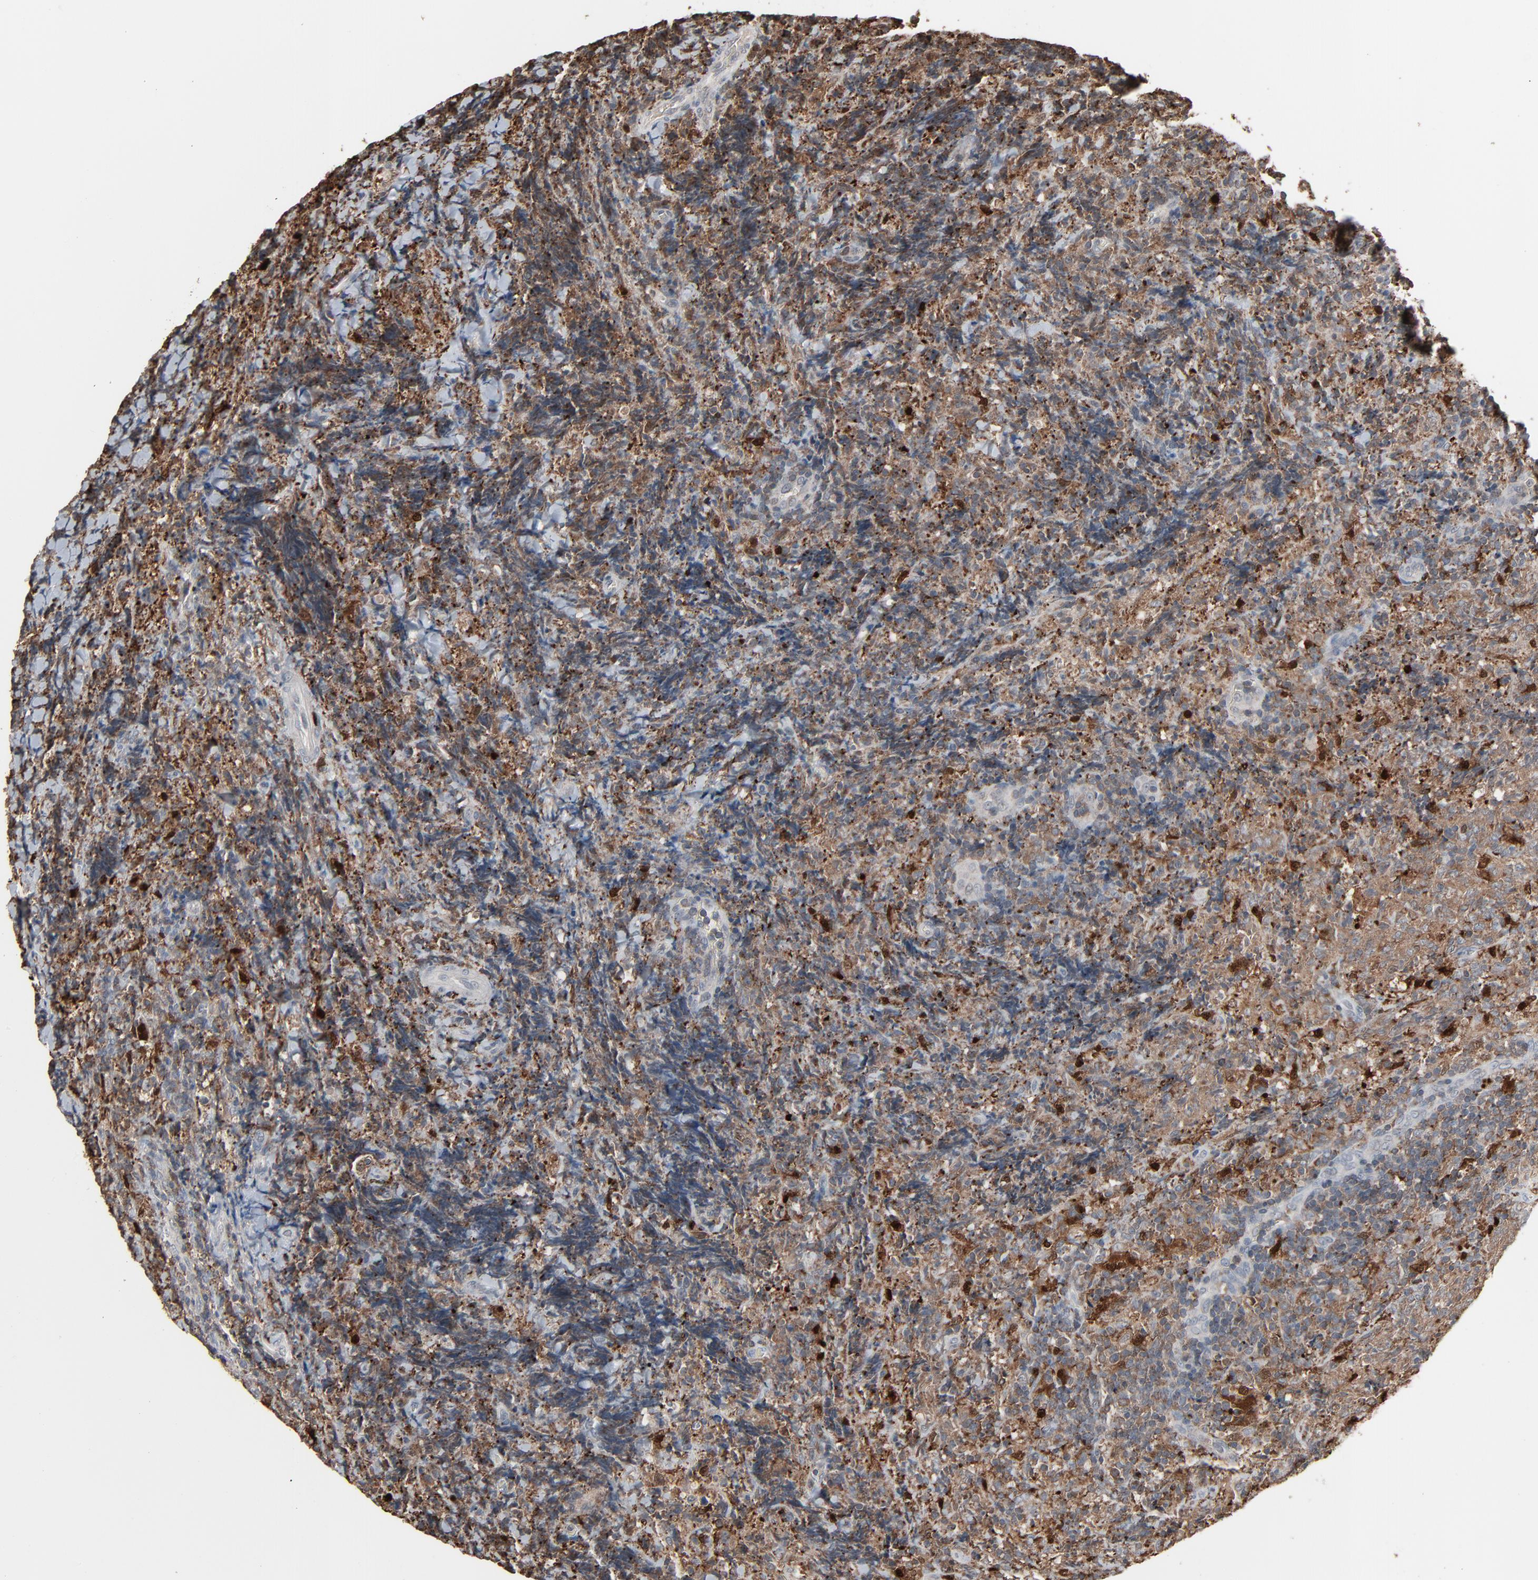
{"staining": {"intensity": "weak", "quantity": ">75%", "location": "cytoplasmic/membranous"}, "tissue": "lymphoma", "cell_type": "Tumor cells", "image_type": "cancer", "snomed": [{"axis": "morphology", "description": "Malignant lymphoma, non-Hodgkin's type, High grade"}, {"axis": "topography", "description": "Tonsil"}], "caption": "Weak cytoplasmic/membranous expression is present in about >75% of tumor cells in lymphoma. The staining was performed using DAB (3,3'-diaminobenzidine) to visualize the protein expression in brown, while the nuclei were stained in blue with hematoxylin (Magnification: 20x).", "gene": "DOCK8", "patient": {"sex": "female", "age": 36}}